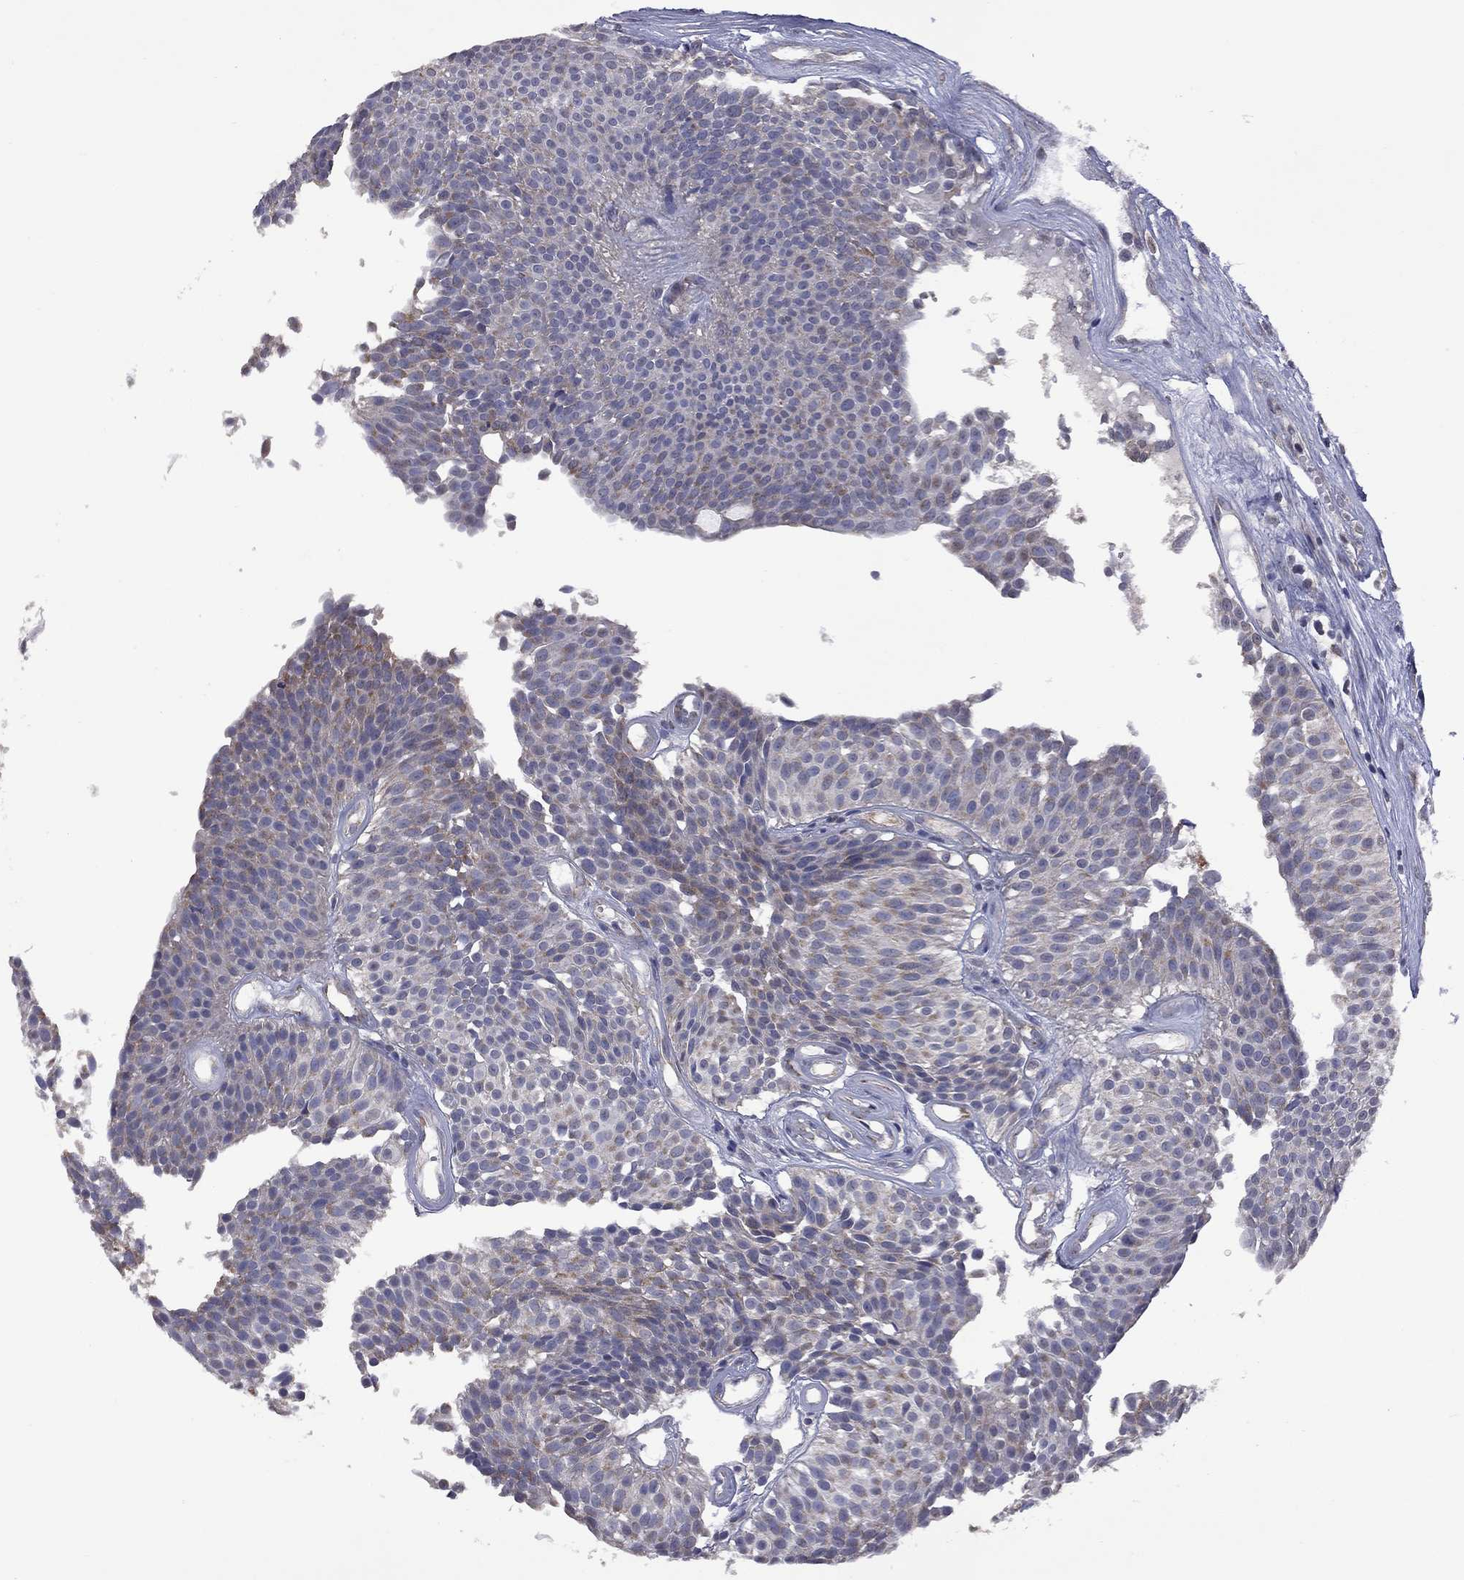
{"staining": {"intensity": "moderate", "quantity": "<25%", "location": "cytoplasmic/membranous"}, "tissue": "urothelial cancer", "cell_type": "Tumor cells", "image_type": "cancer", "snomed": [{"axis": "morphology", "description": "Urothelial carcinoma, Low grade"}, {"axis": "topography", "description": "Urinary bladder"}], "caption": "Urothelial carcinoma (low-grade) tissue reveals moderate cytoplasmic/membranous expression in about <25% of tumor cells", "gene": "NDUFB1", "patient": {"sex": "male", "age": 63}}